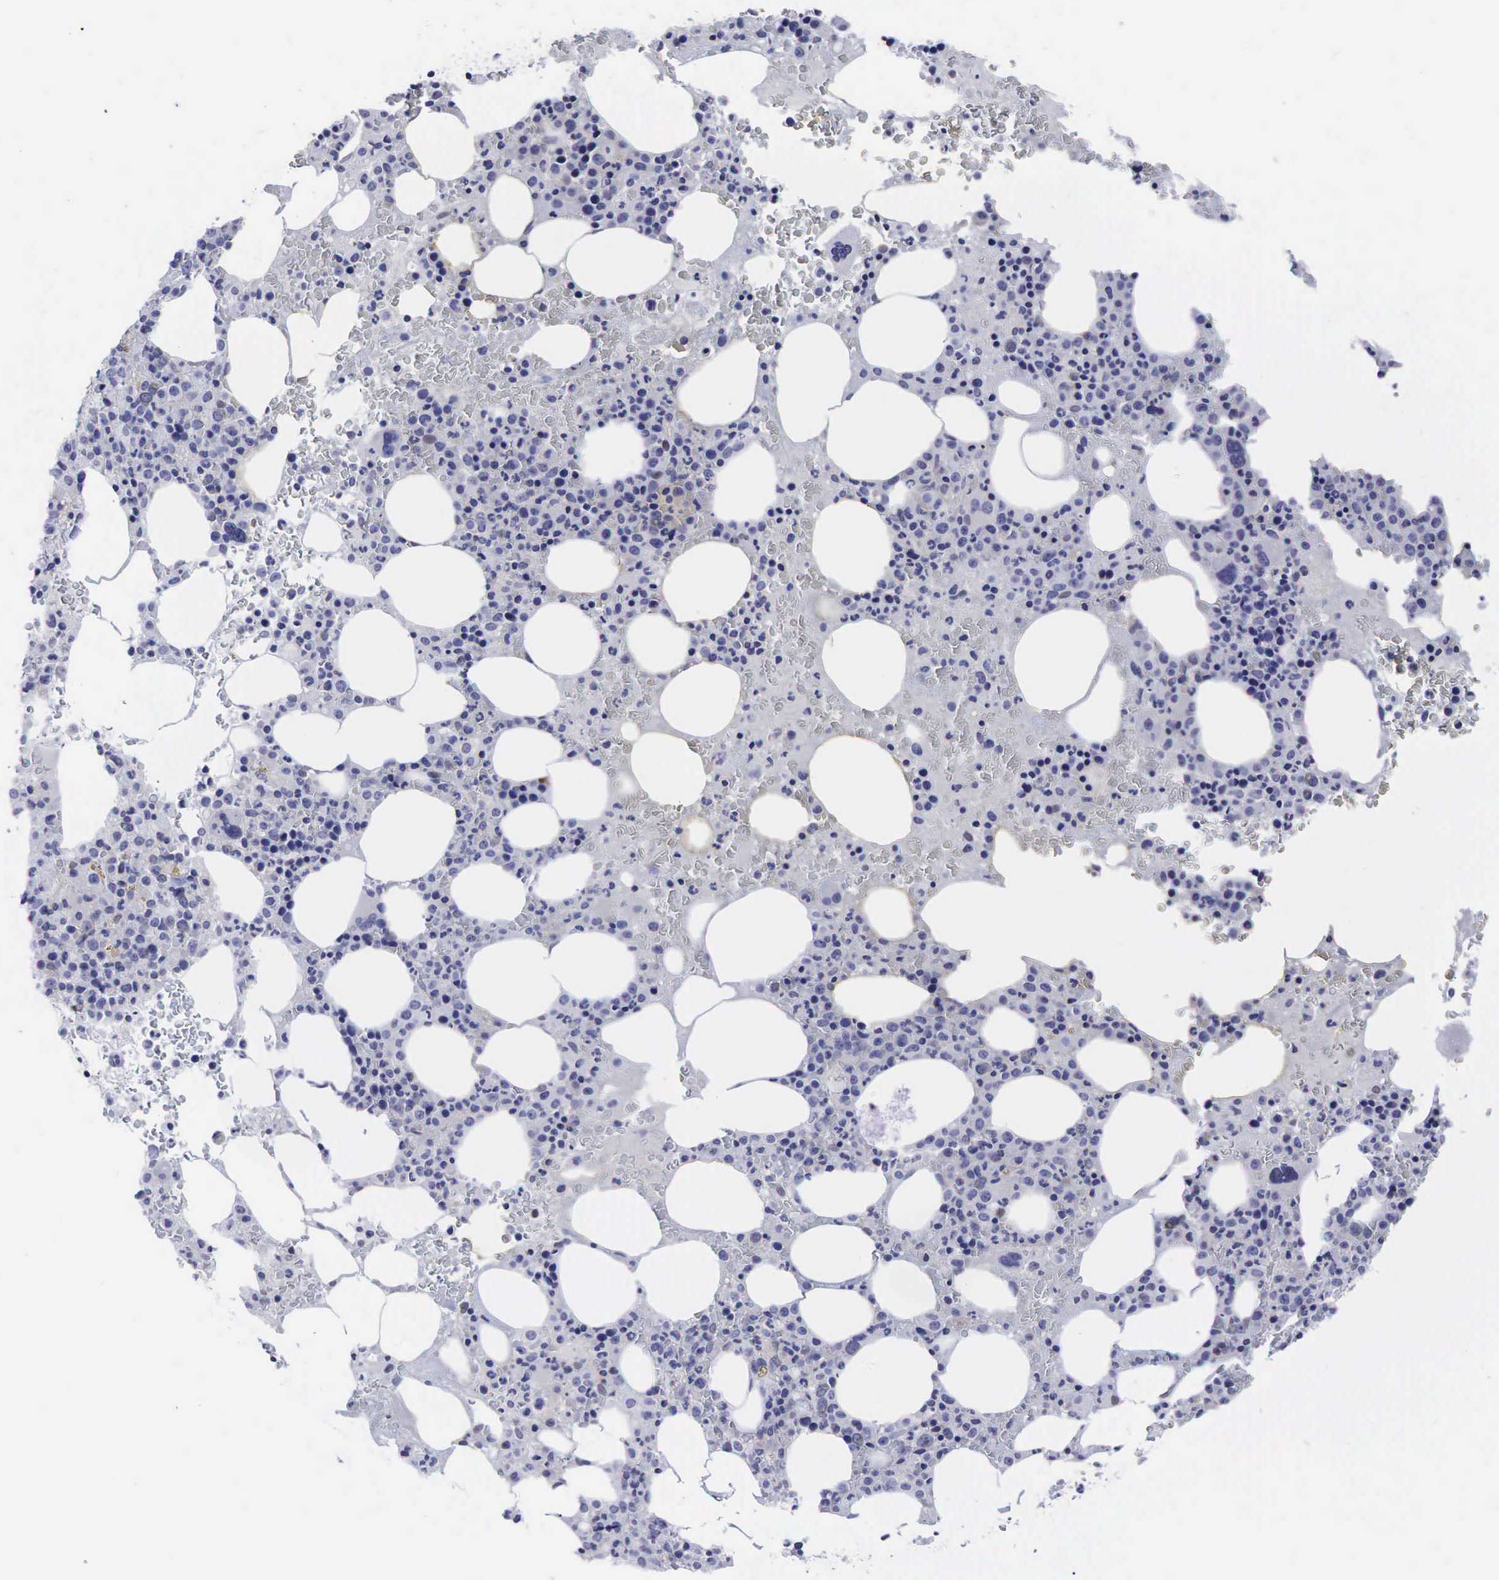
{"staining": {"intensity": "negative", "quantity": "none", "location": "none"}, "tissue": "bone marrow", "cell_type": "Hematopoietic cells", "image_type": "normal", "snomed": [{"axis": "morphology", "description": "Normal tissue, NOS"}, {"axis": "topography", "description": "Bone marrow"}], "caption": "A high-resolution histopathology image shows IHC staining of unremarkable bone marrow, which demonstrates no significant expression in hematopoietic cells. (DAB IHC, high magnification).", "gene": "AR", "patient": {"sex": "female", "age": 88}}